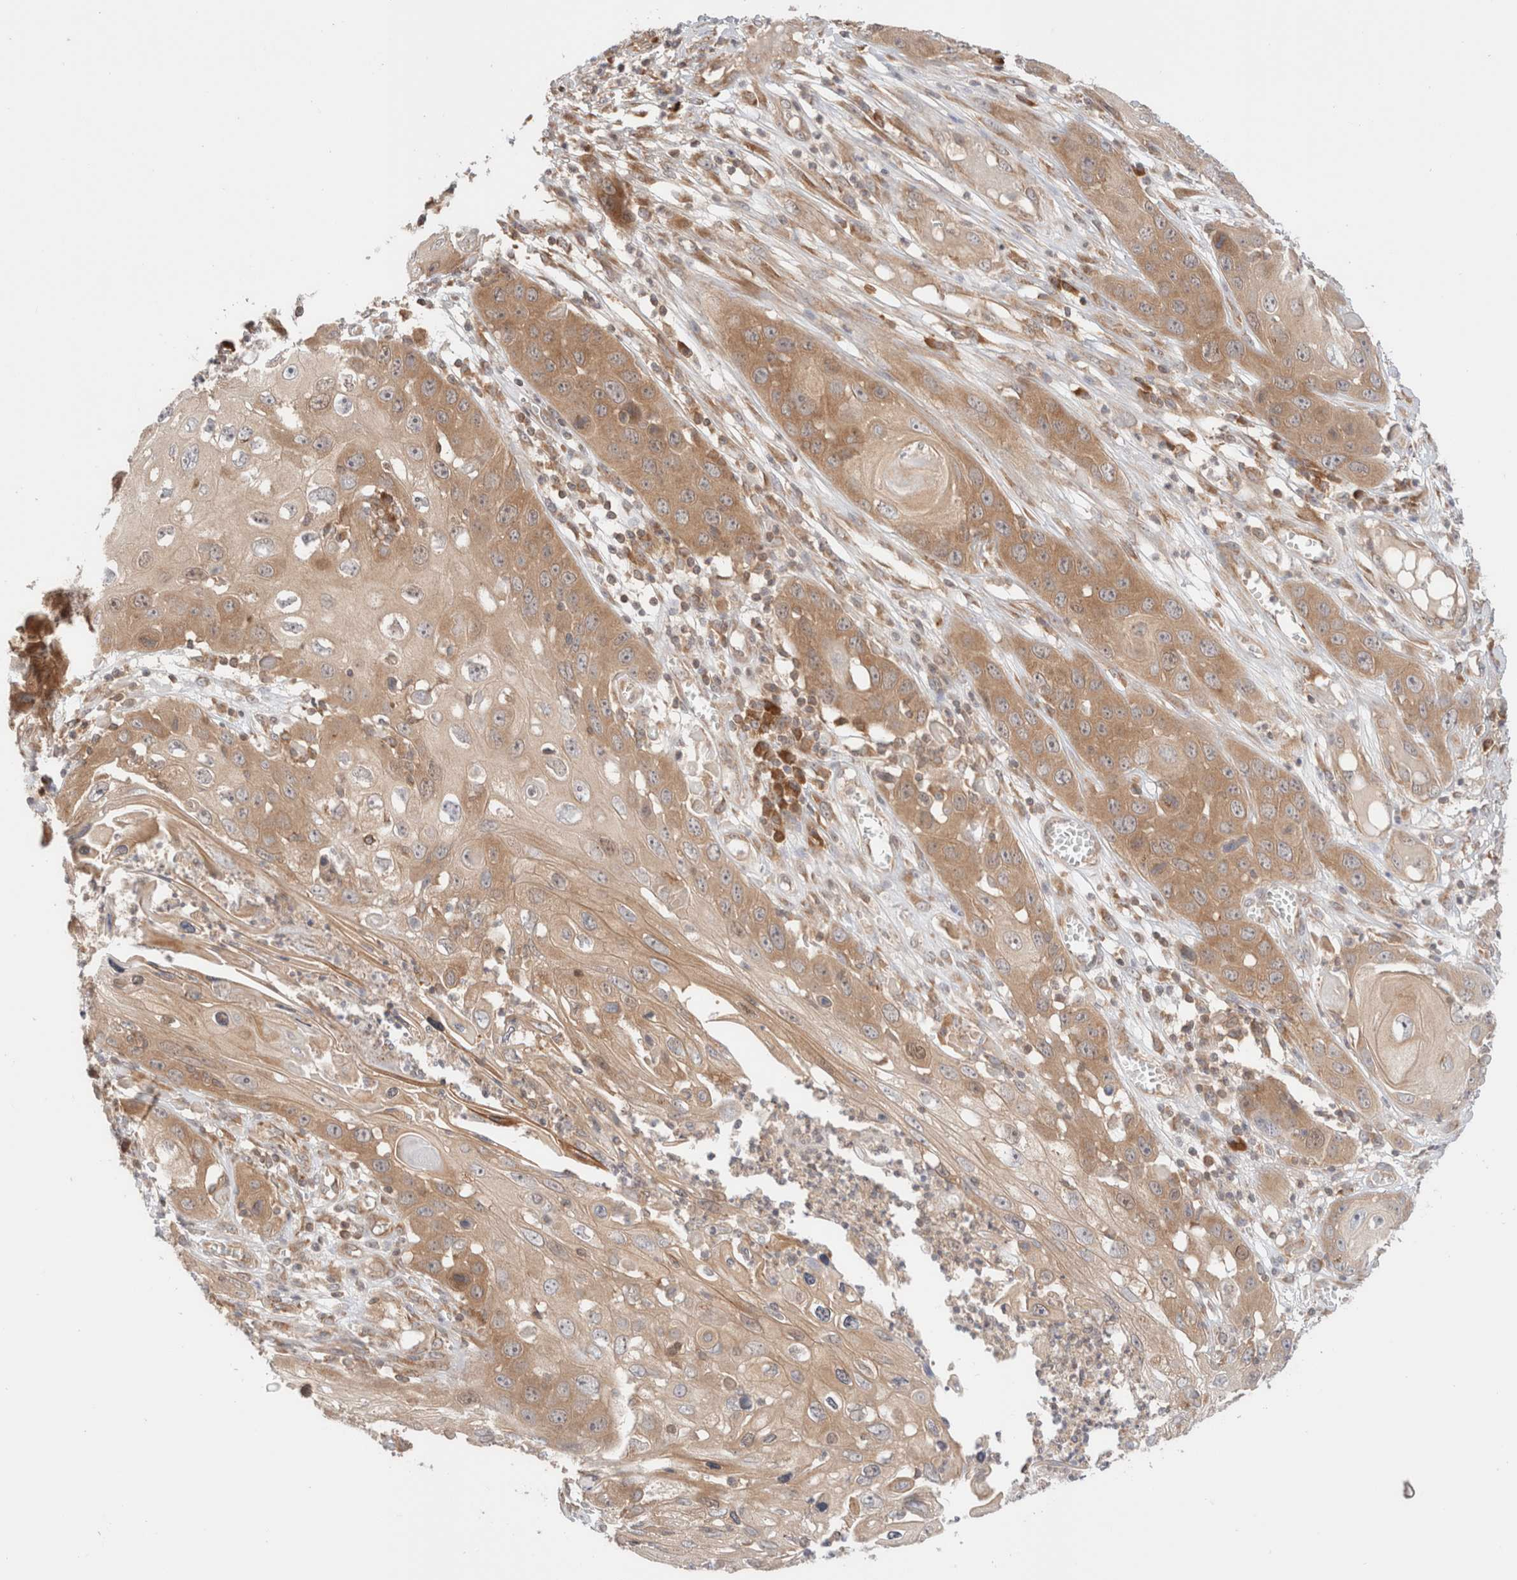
{"staining": {"intensity": "moderate", "quantity": ">75%", "location": "cytoplasmic/membranous"}, "tissue": "skin cancer", "cell_type": "Tumor cells", "image_type": "cancer", "snomed": [{"axis": "morphology", "description": "Squamous cell carcinoma, NOS"}, {"axis": "topography", "description": "Skin"}], "caption": "The image reveals immunohistochemical staining of skin cancer. There is moderate cytoplasmic/membranous positivity is appreciated in approximately >75% of tumor cells.", "gene": "XKR4", "patient": {"sex": "male", "age": 55}}